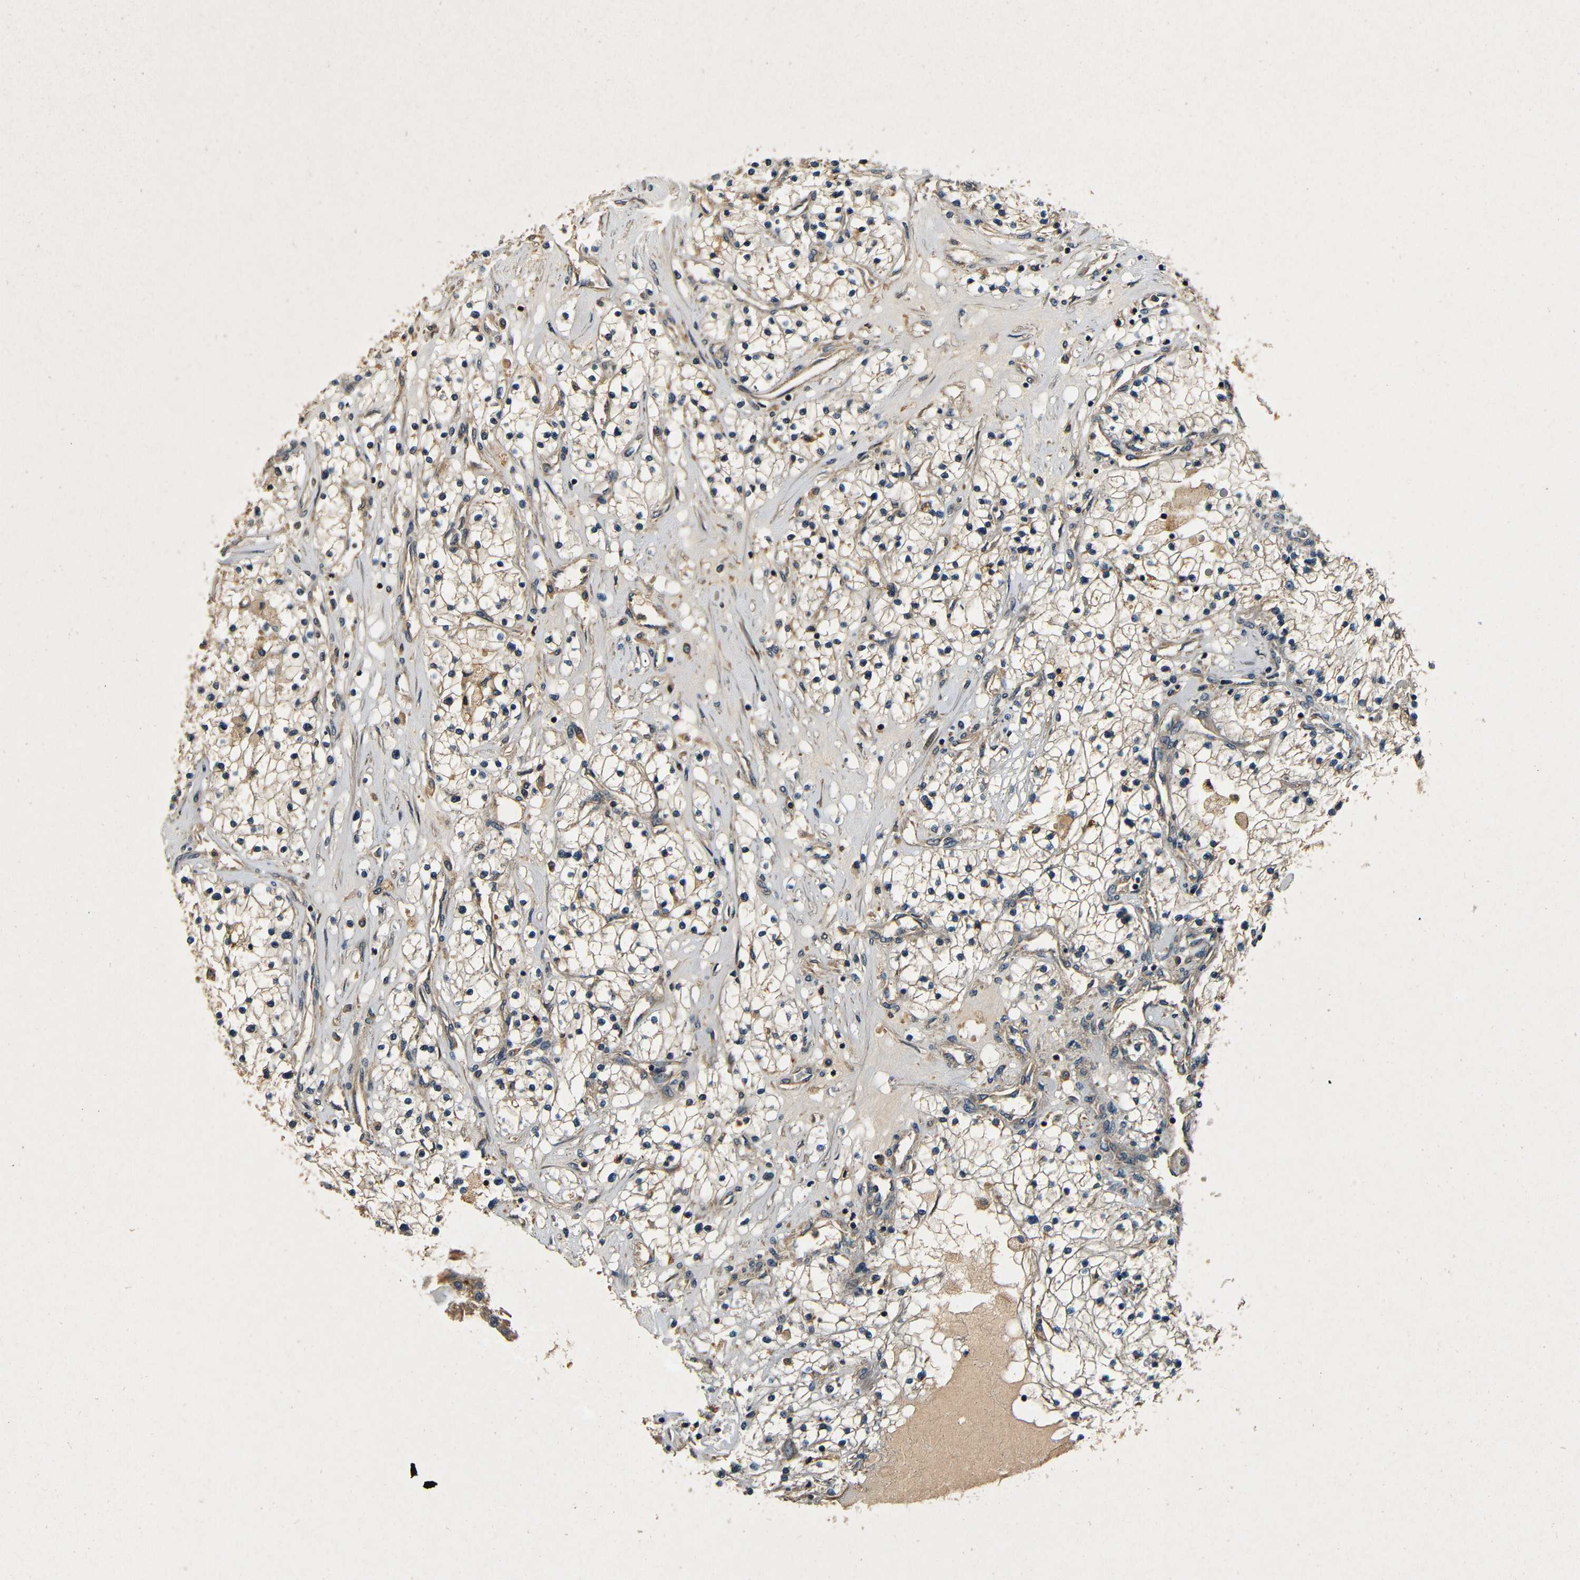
{"staining": {"intensity": "weak", "quantity": ">75%", "location": "cytoplasmic/membranous"}, "tissue": "renal cancer", "cell_type": "Tumor cells", "image_type": "cancer", "snomed": [{"axis": "morphology", "description": "Adenocarcinoma, NOS"}, {"axis": "topography", "description": "Kidney"}], "caption": "Adenocarcinoma (renal) tissue reveals weak cytoplasmic/membranous staining in approximately >75% of tumor cells", "gene": "MTX1", "patient": {"sex": "male", "age": 68}}